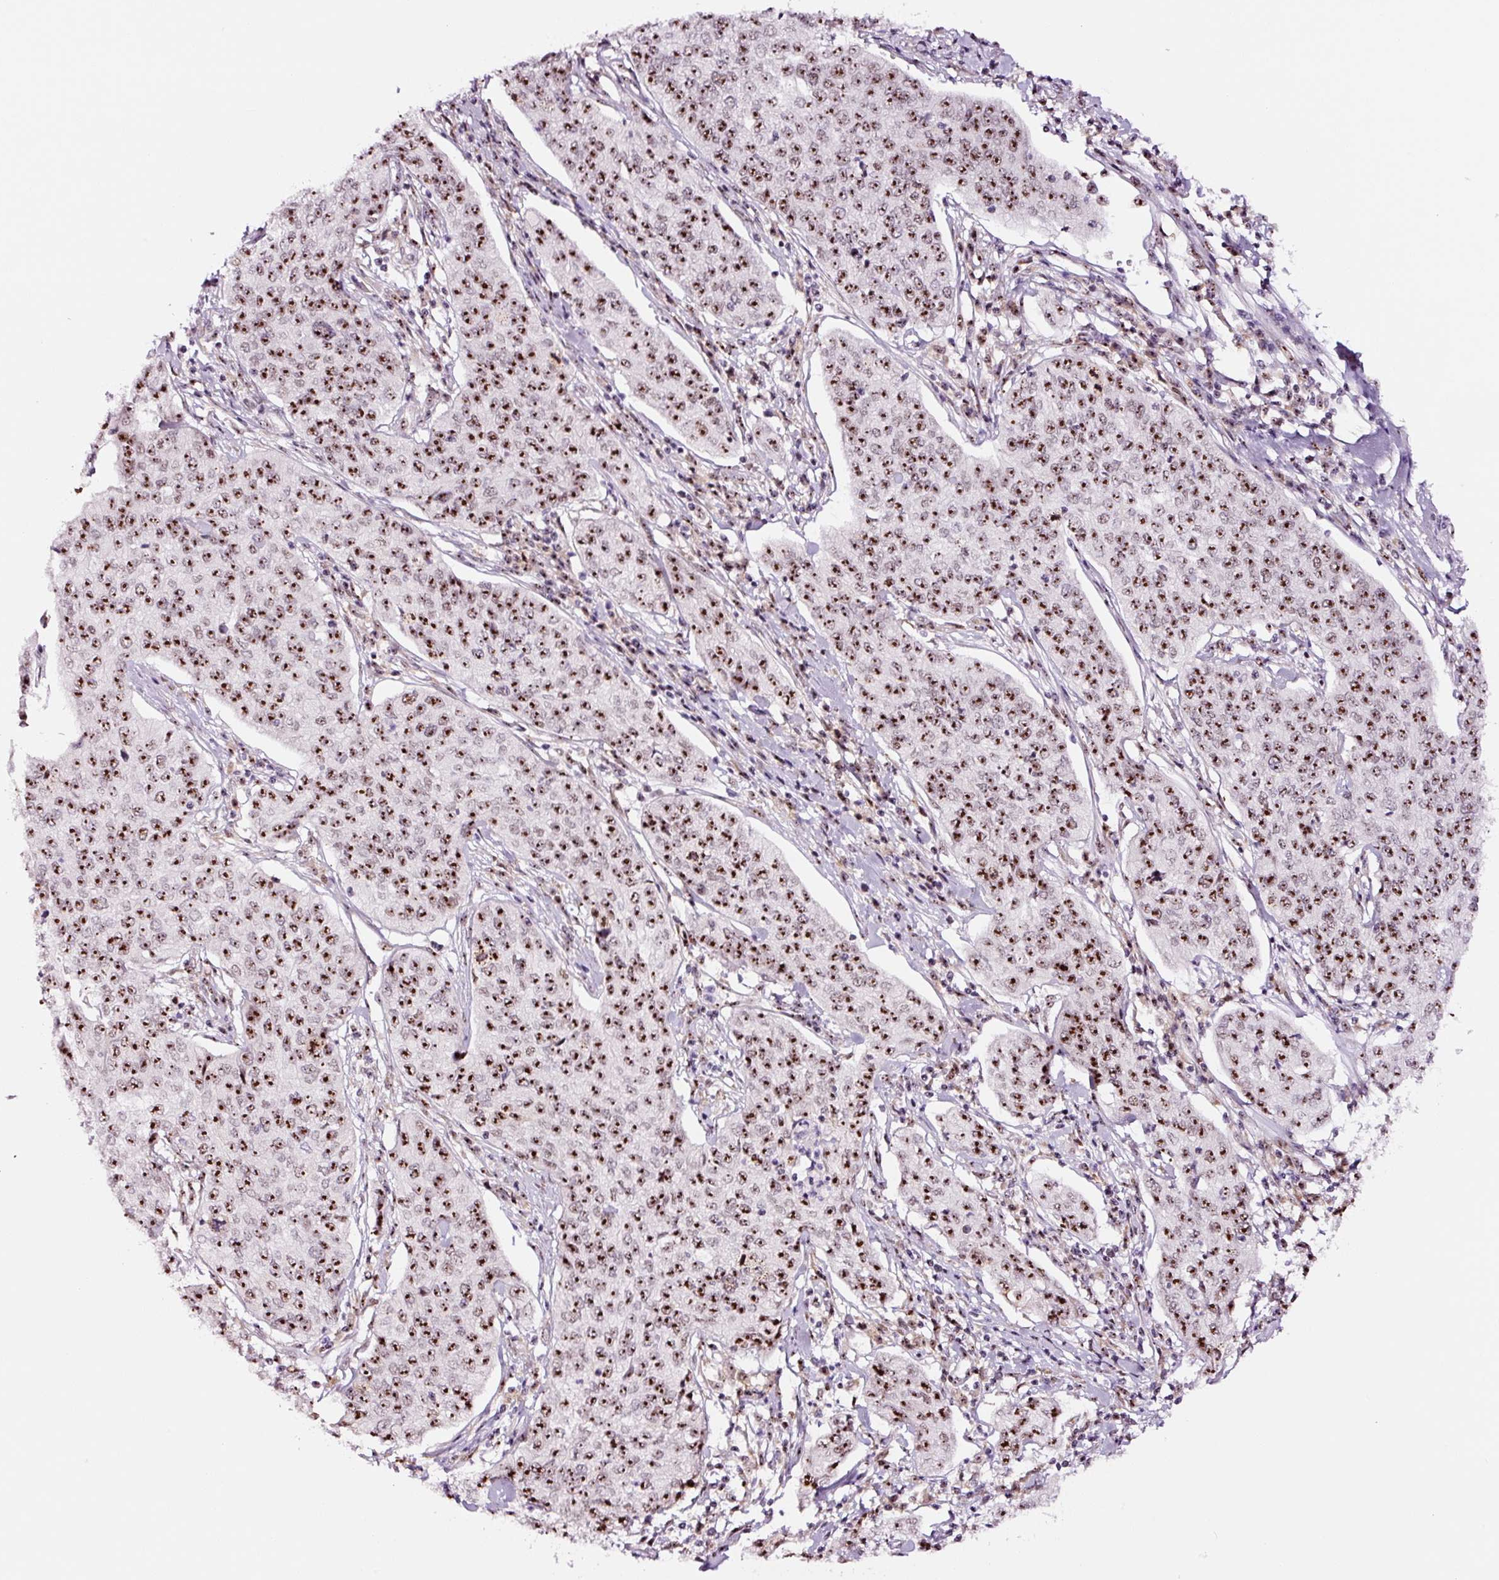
{"staining": {"intensity": "strong", "quantity": ">75%", "location": "nuclear"}, "tissue": "cervical cancer", "cell_type": "Tumor cells", "image_type": "cancer", "snomed": [{"axis": "morphology", "description": "Squamous cell carcinoma, NOS"}, {"axis": "topography", "description": "Cervix"}], "caption": "Immunohistochemical staining of cervical squamous cell carcinoma reveals high levels of strong nuclear protein expression in approximately >75% of tumor cells. The staining is performed using DAB brown chromogen to label protein expression. The nuclei are counter-stained blue using hematoxylin.", "gene": "GNL3", "patient": {"sex": "female", "age": 35}}